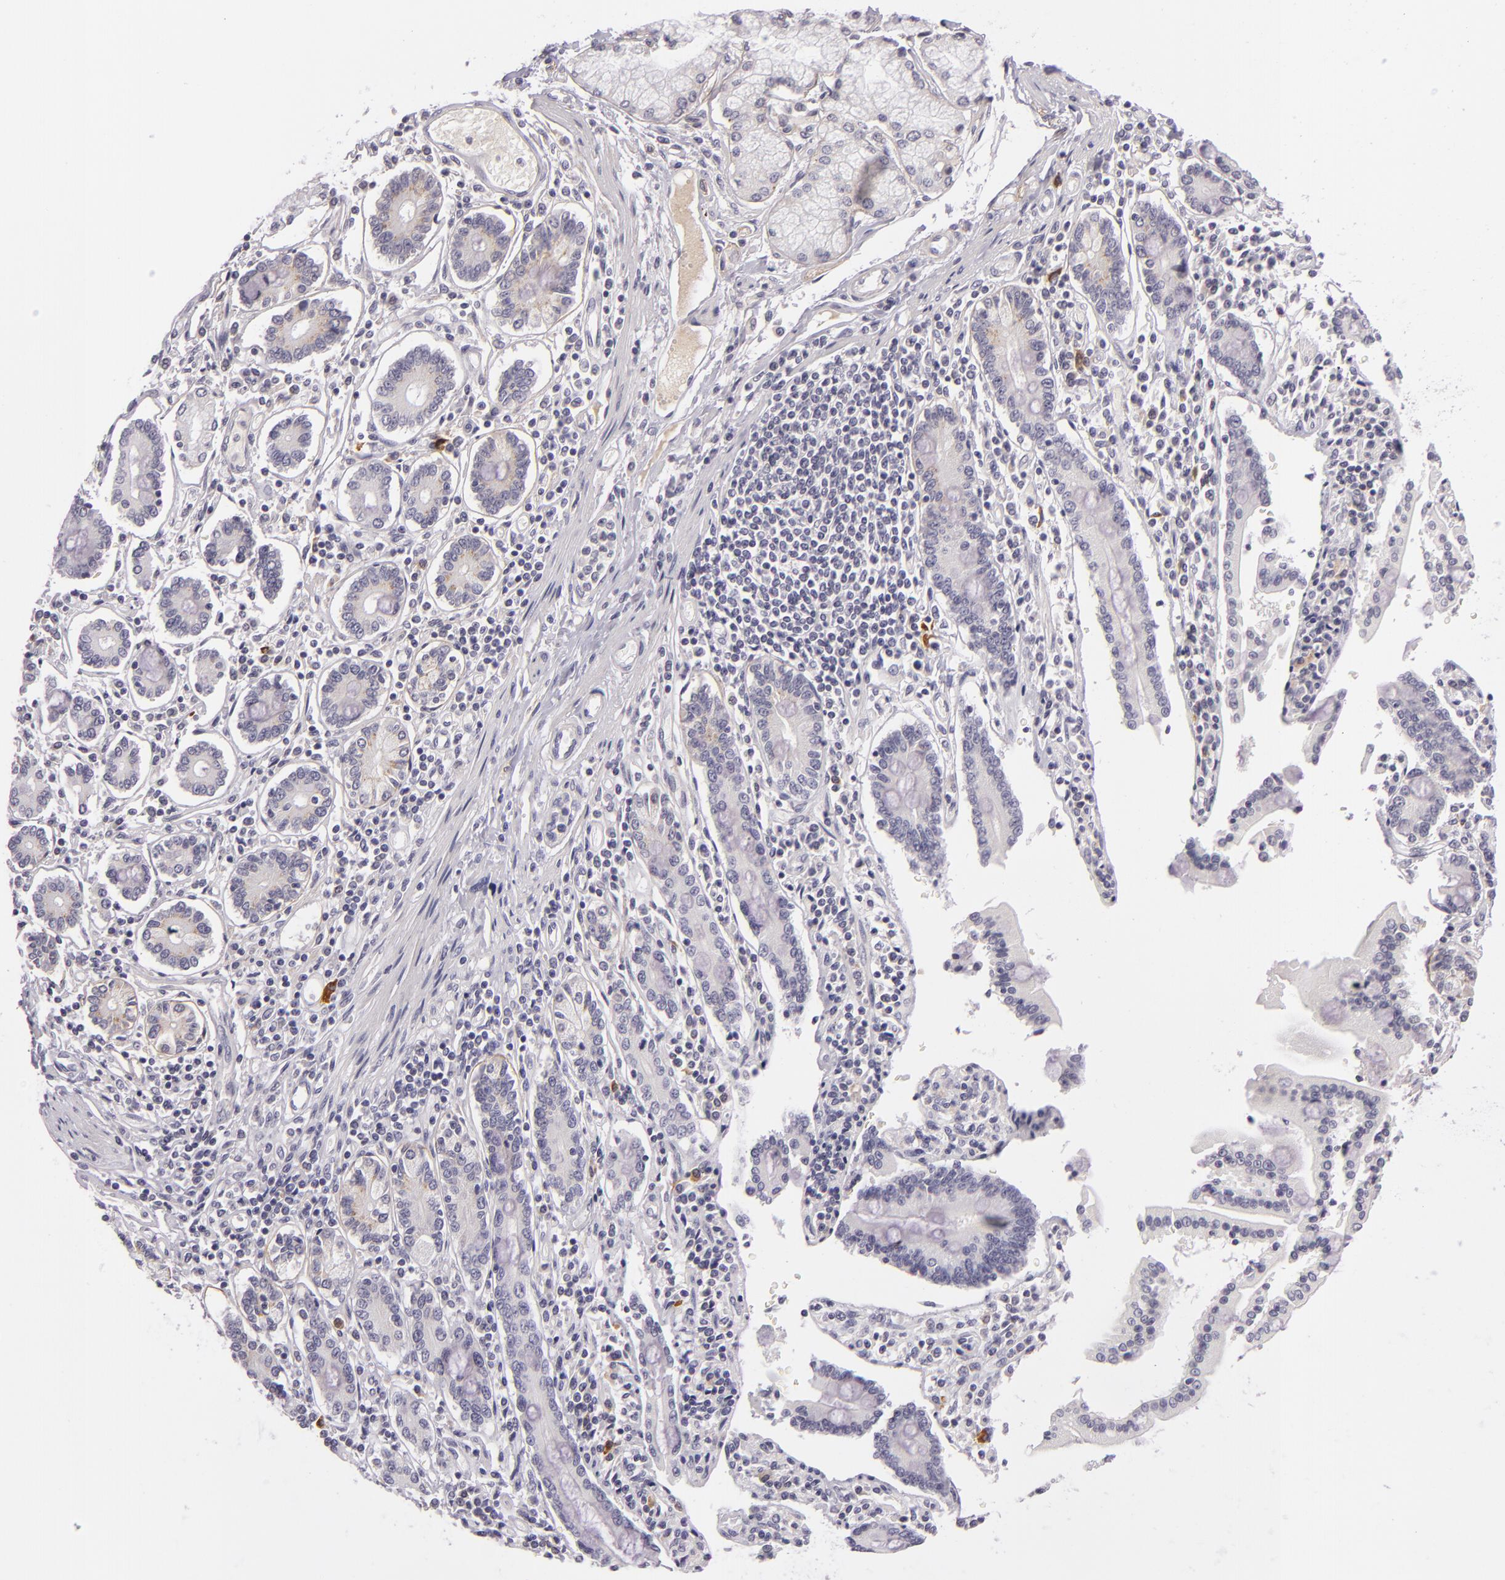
{"staining": {"intensity": "negative", "quantity": "none", "location": "none"}, "tissue": "pancreatic cancer", "cell_type": "Tumor cells", "image_type": "cancer", "snomed": [{"axis": "morphology", "description": "Adenocarcinoma, NOS"}, {"axis": "topography", "description": "Pancreas"}], "caption": "Immunohistochemistry (IHC) of pancreatic cancer reveals no expression in tumor cells.", "gene": "DAG1", "patient": {"sex": "female", "age": 57}}